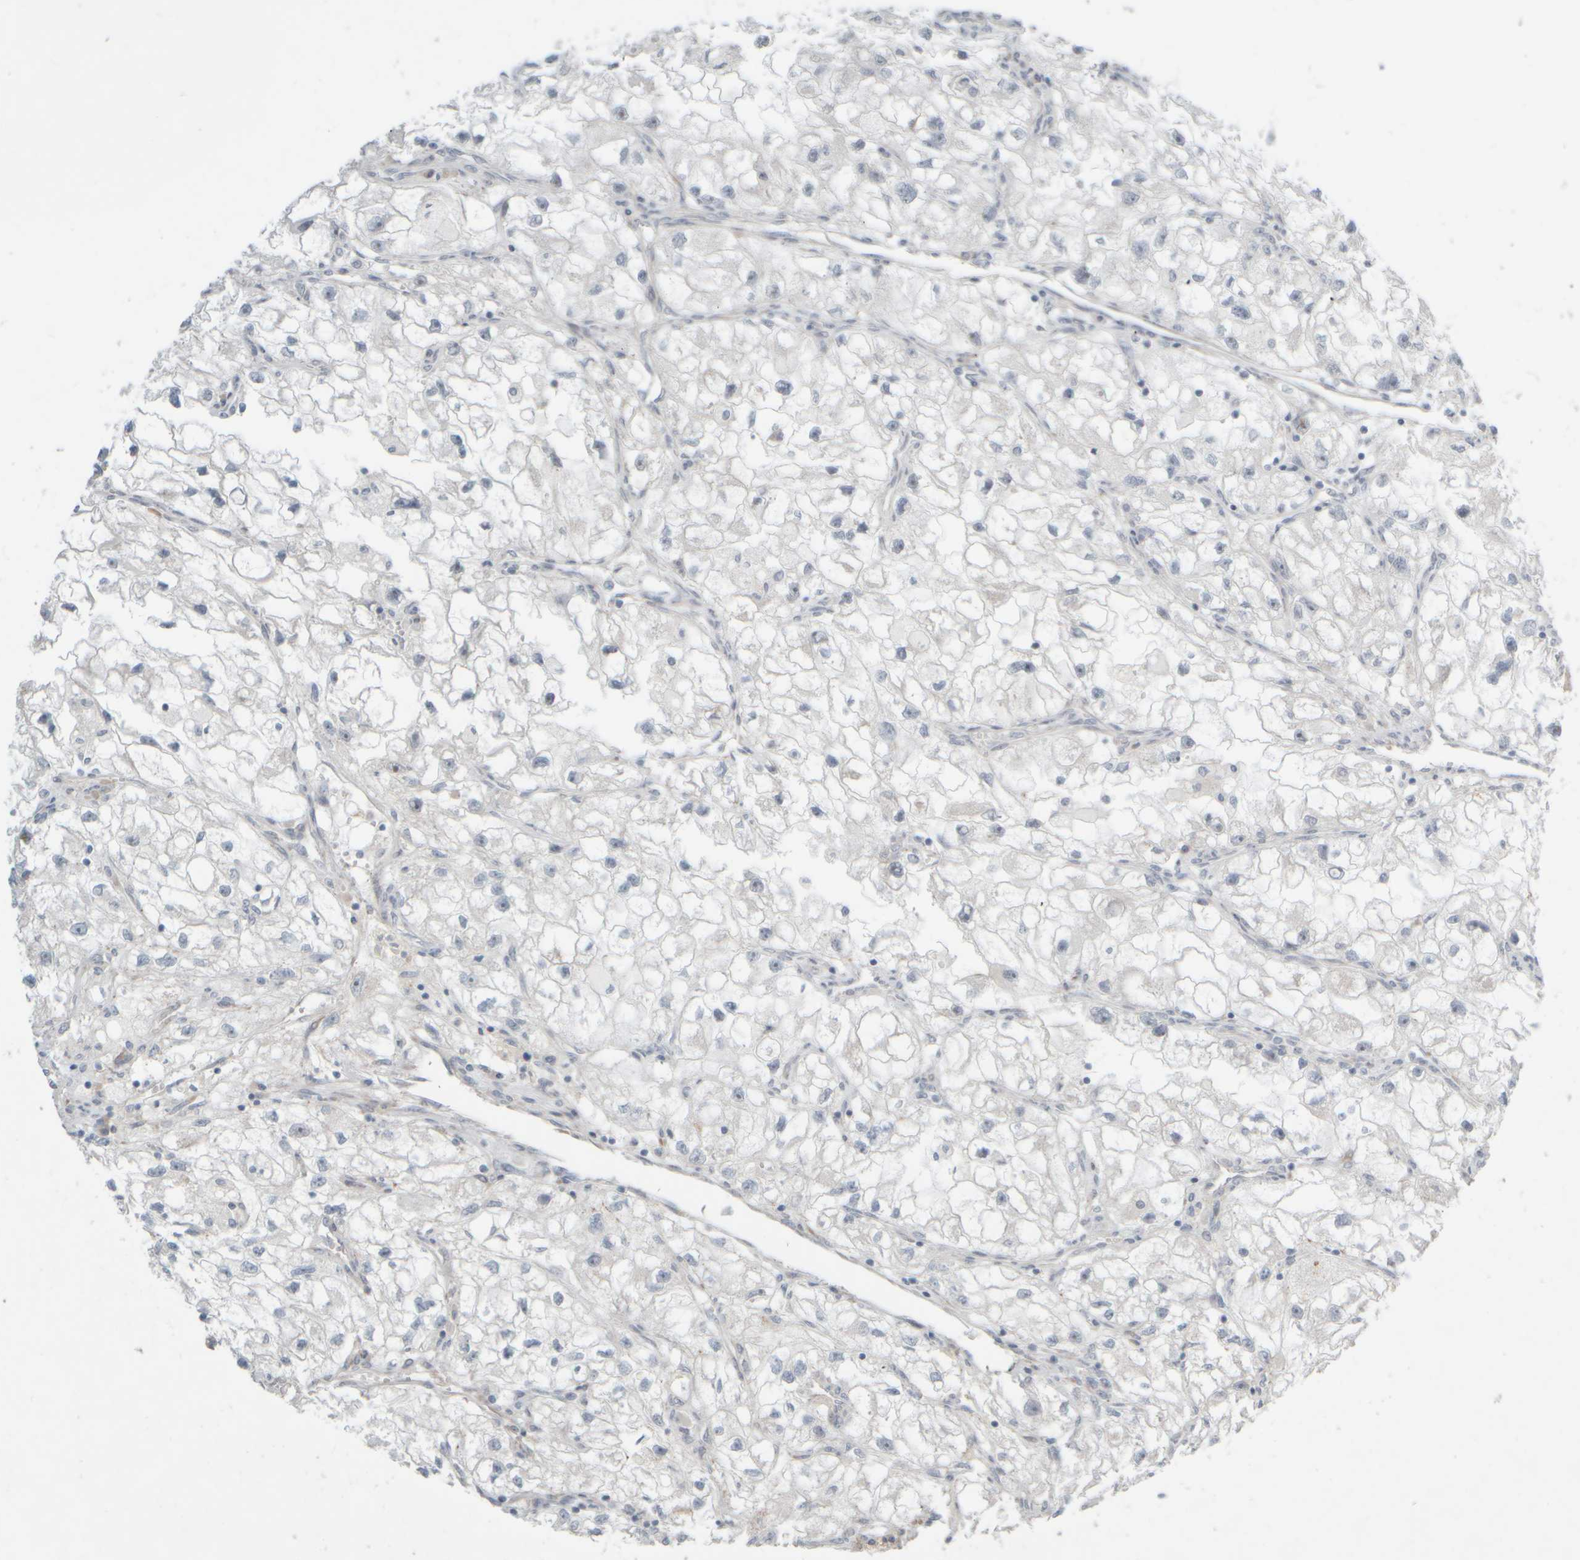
{"staining": {"intensity": "negative", "quantity": "none", "location": "none"}, "tissue": "renal cancer", "cell_type": "Tumor cells", "image_type": "cancer", "snomed": [{"axis": "morphology", "description": "Adenocarcinoma, NOS"}, {"axis": "topography", "description": "Kidney"}], "caption": "Tumor cells show no significant expression in renal cancer.", "gene": "HGS", "patient": {"sex": "female", "age": 70}}